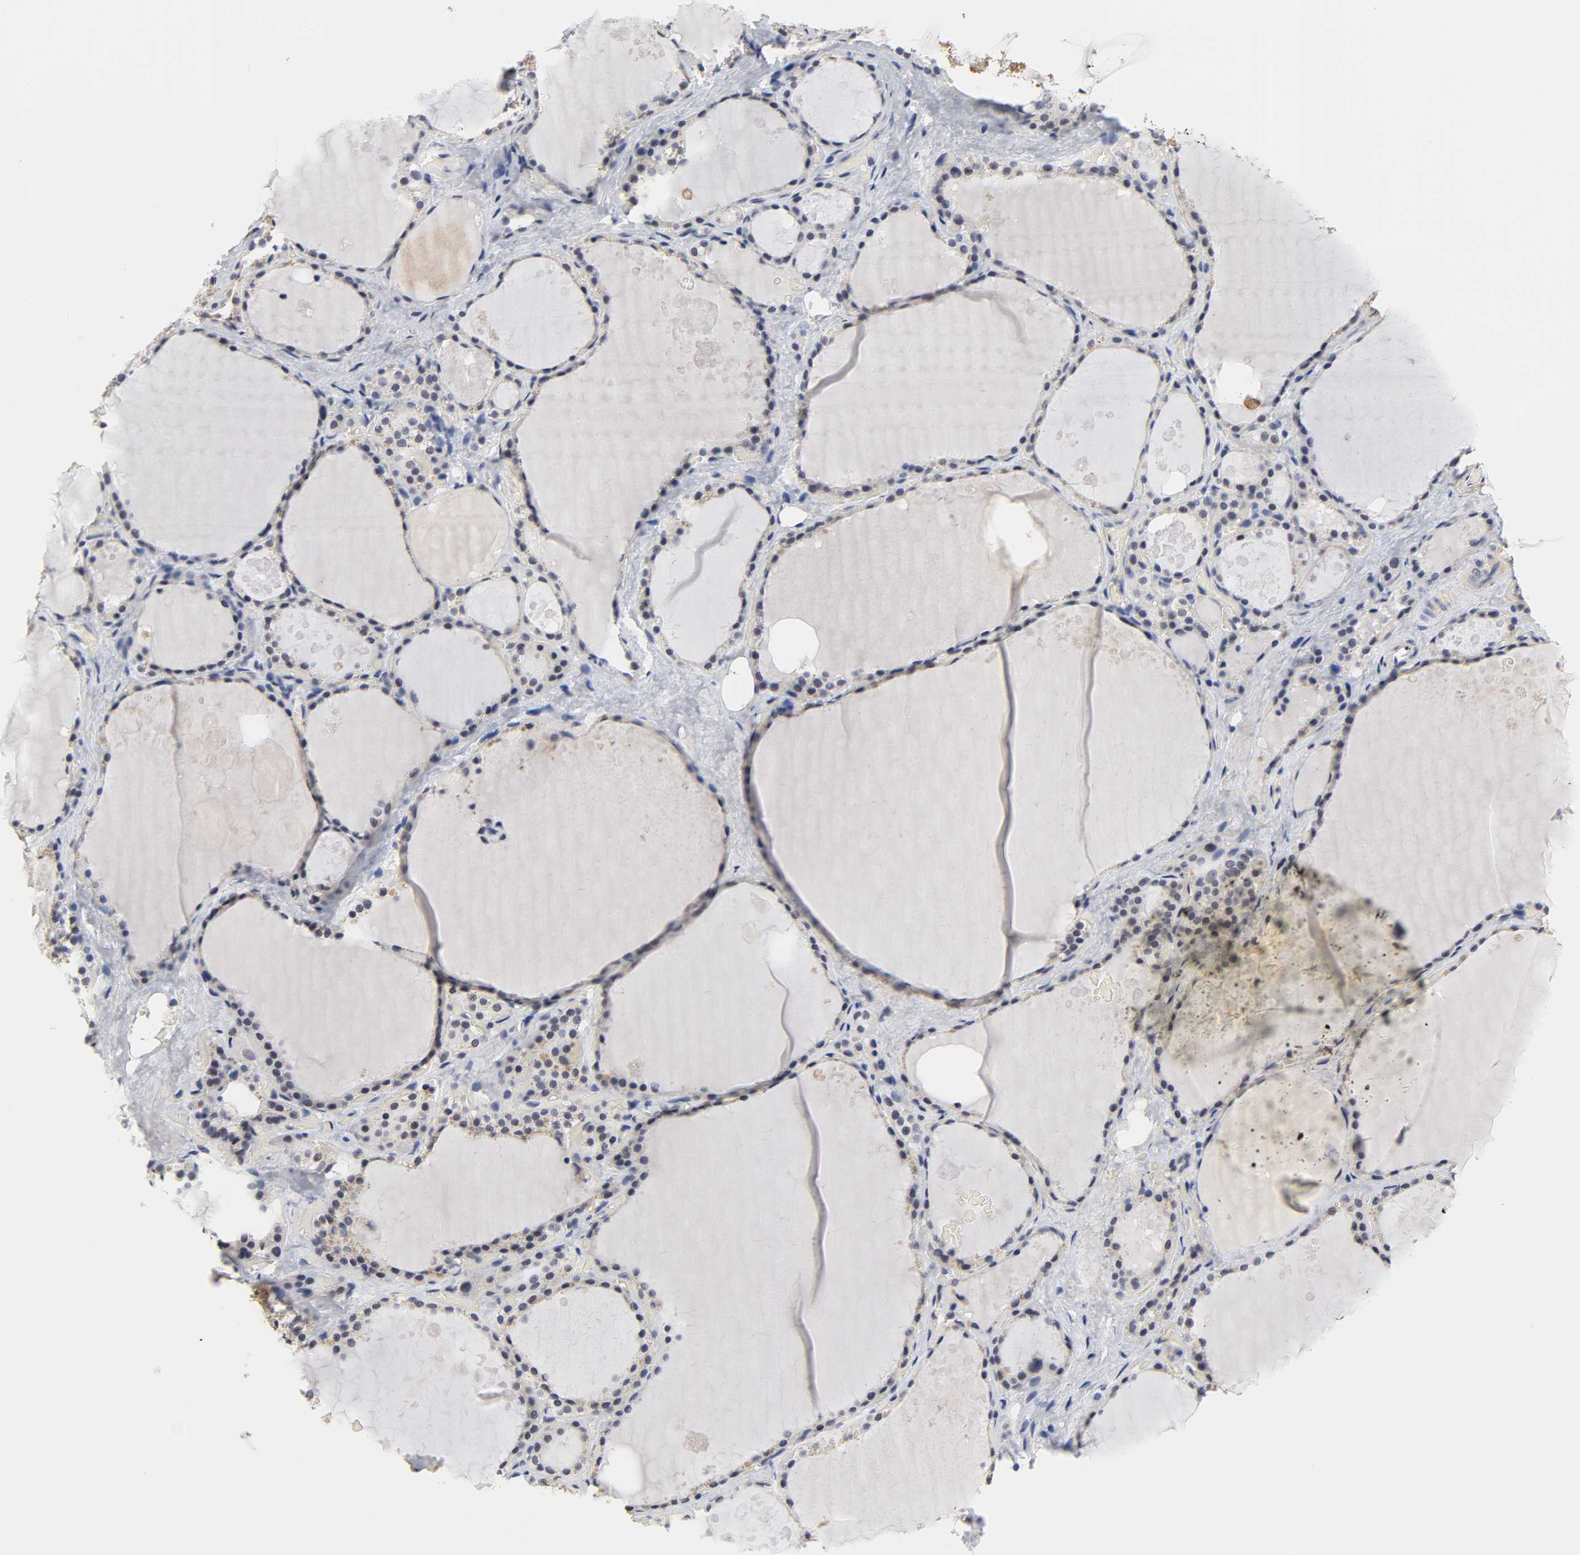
{"staining": {"intensity": "negative", "quantity": "none", "location": "none"}, "tissue": "thyroid gland", "cell_type": "Glandular cells", "image_type": "normal", "snomed": [{"axis": "morphology", "description": "Normal tissue, NOS"}, {"axis": "topography", "description": "Thyroid gland"}], "caption": "A high-resolution histopathology image shows immunohistochemistry staining of unremarkable thyroid gland, which exhibits no significant expression in glandular cells.", "gene": "GRHL2", "patient": {"sex": "male", "age": 61}}